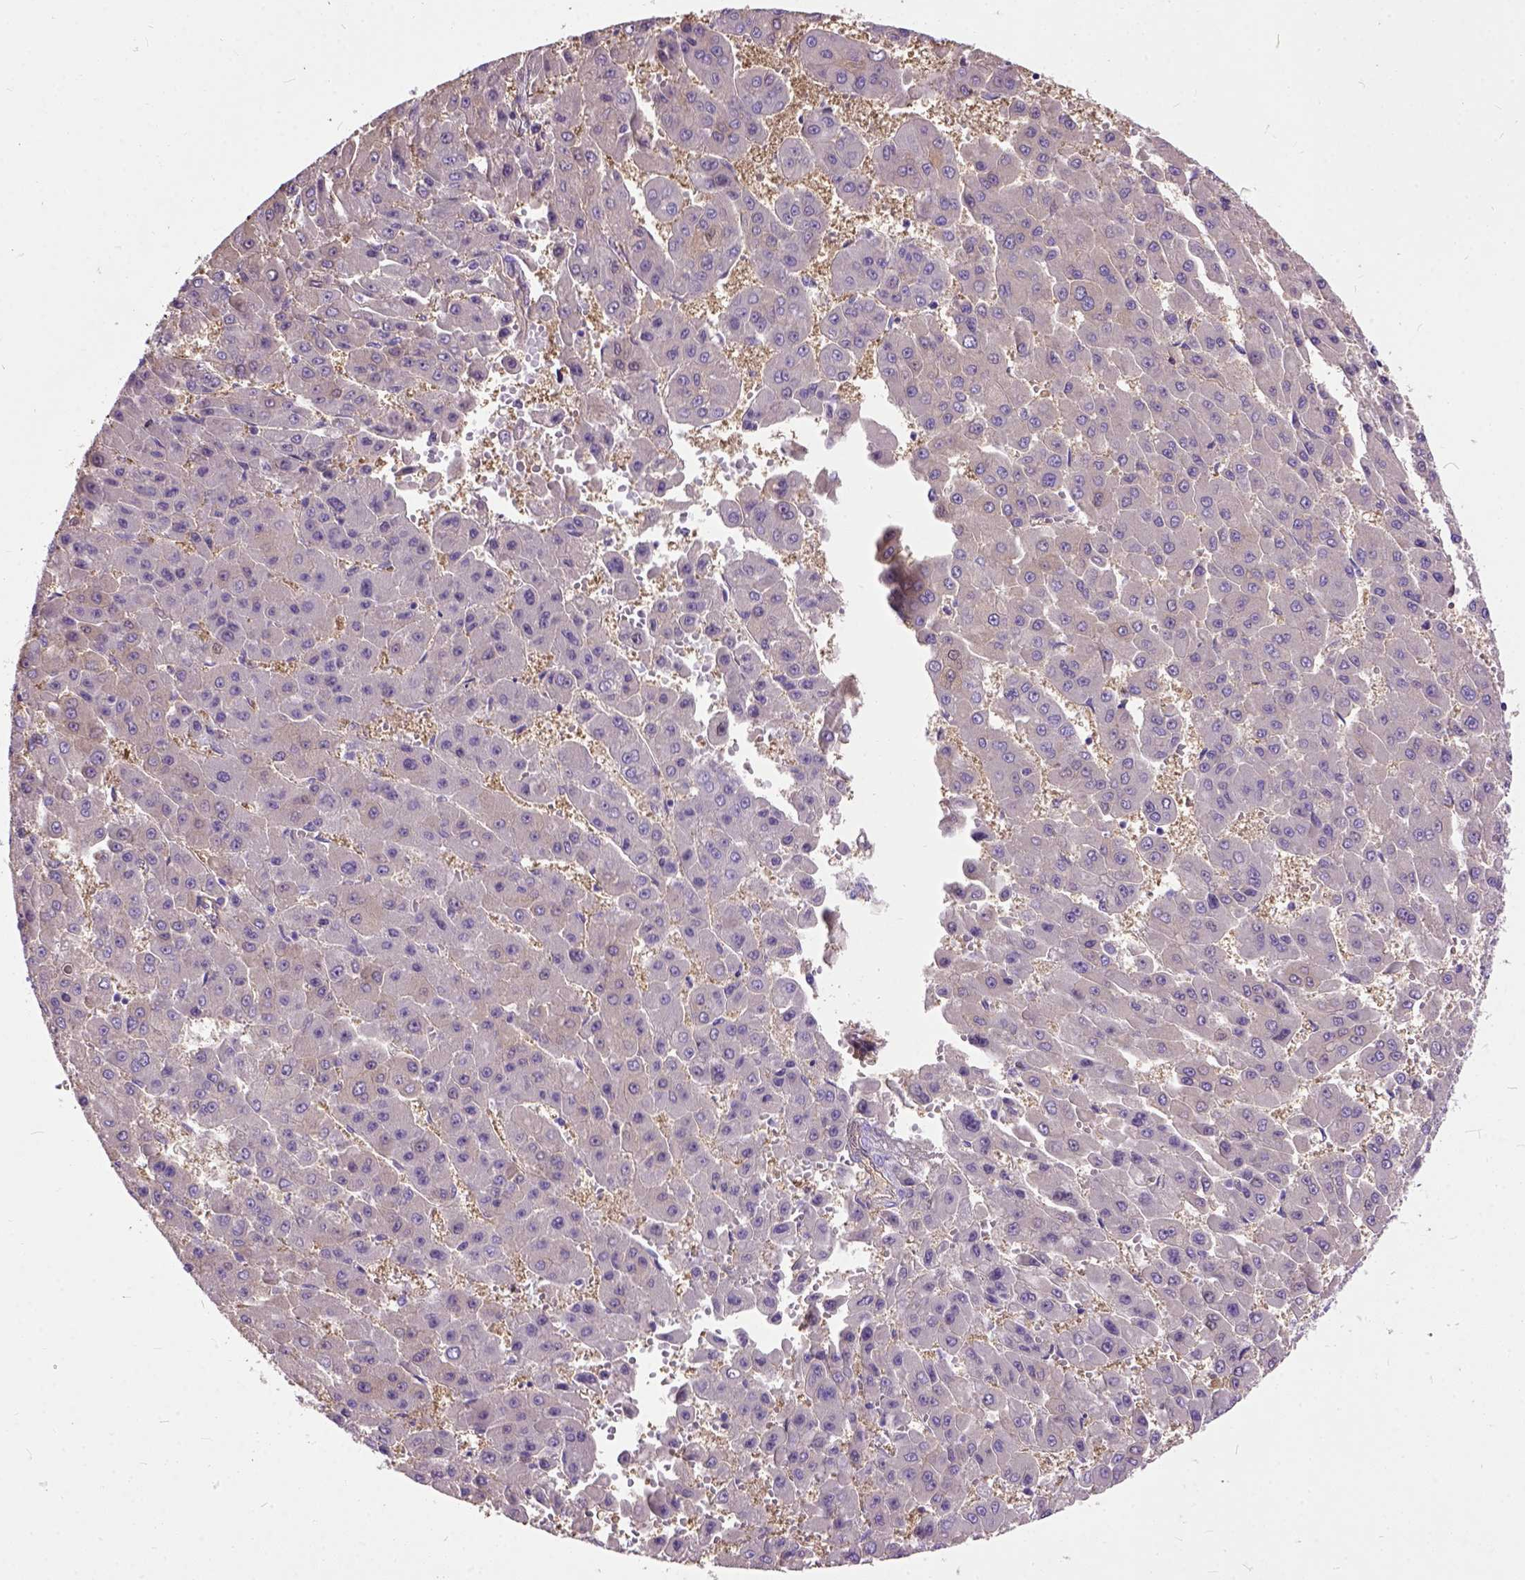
{"staining": {"intensity": "negative", "quantity": "none", "location": "none"}, "tissue": "liver cancer", "cell_type": "Tumor cells", "image_type": "cancer", "snomed": [{"axis": "morphology", "description": "Carcinoma, Hepatocellular, NOS"}, {"axis": "topography", "description": "Liver"}], "caption": "Immunohistochemistry of human hepatocellular carcinoma (liver) exhibits no staining in tumor cells.", "gene": "SEMA4F", "patient": {"sex": "male", "age": 78}}